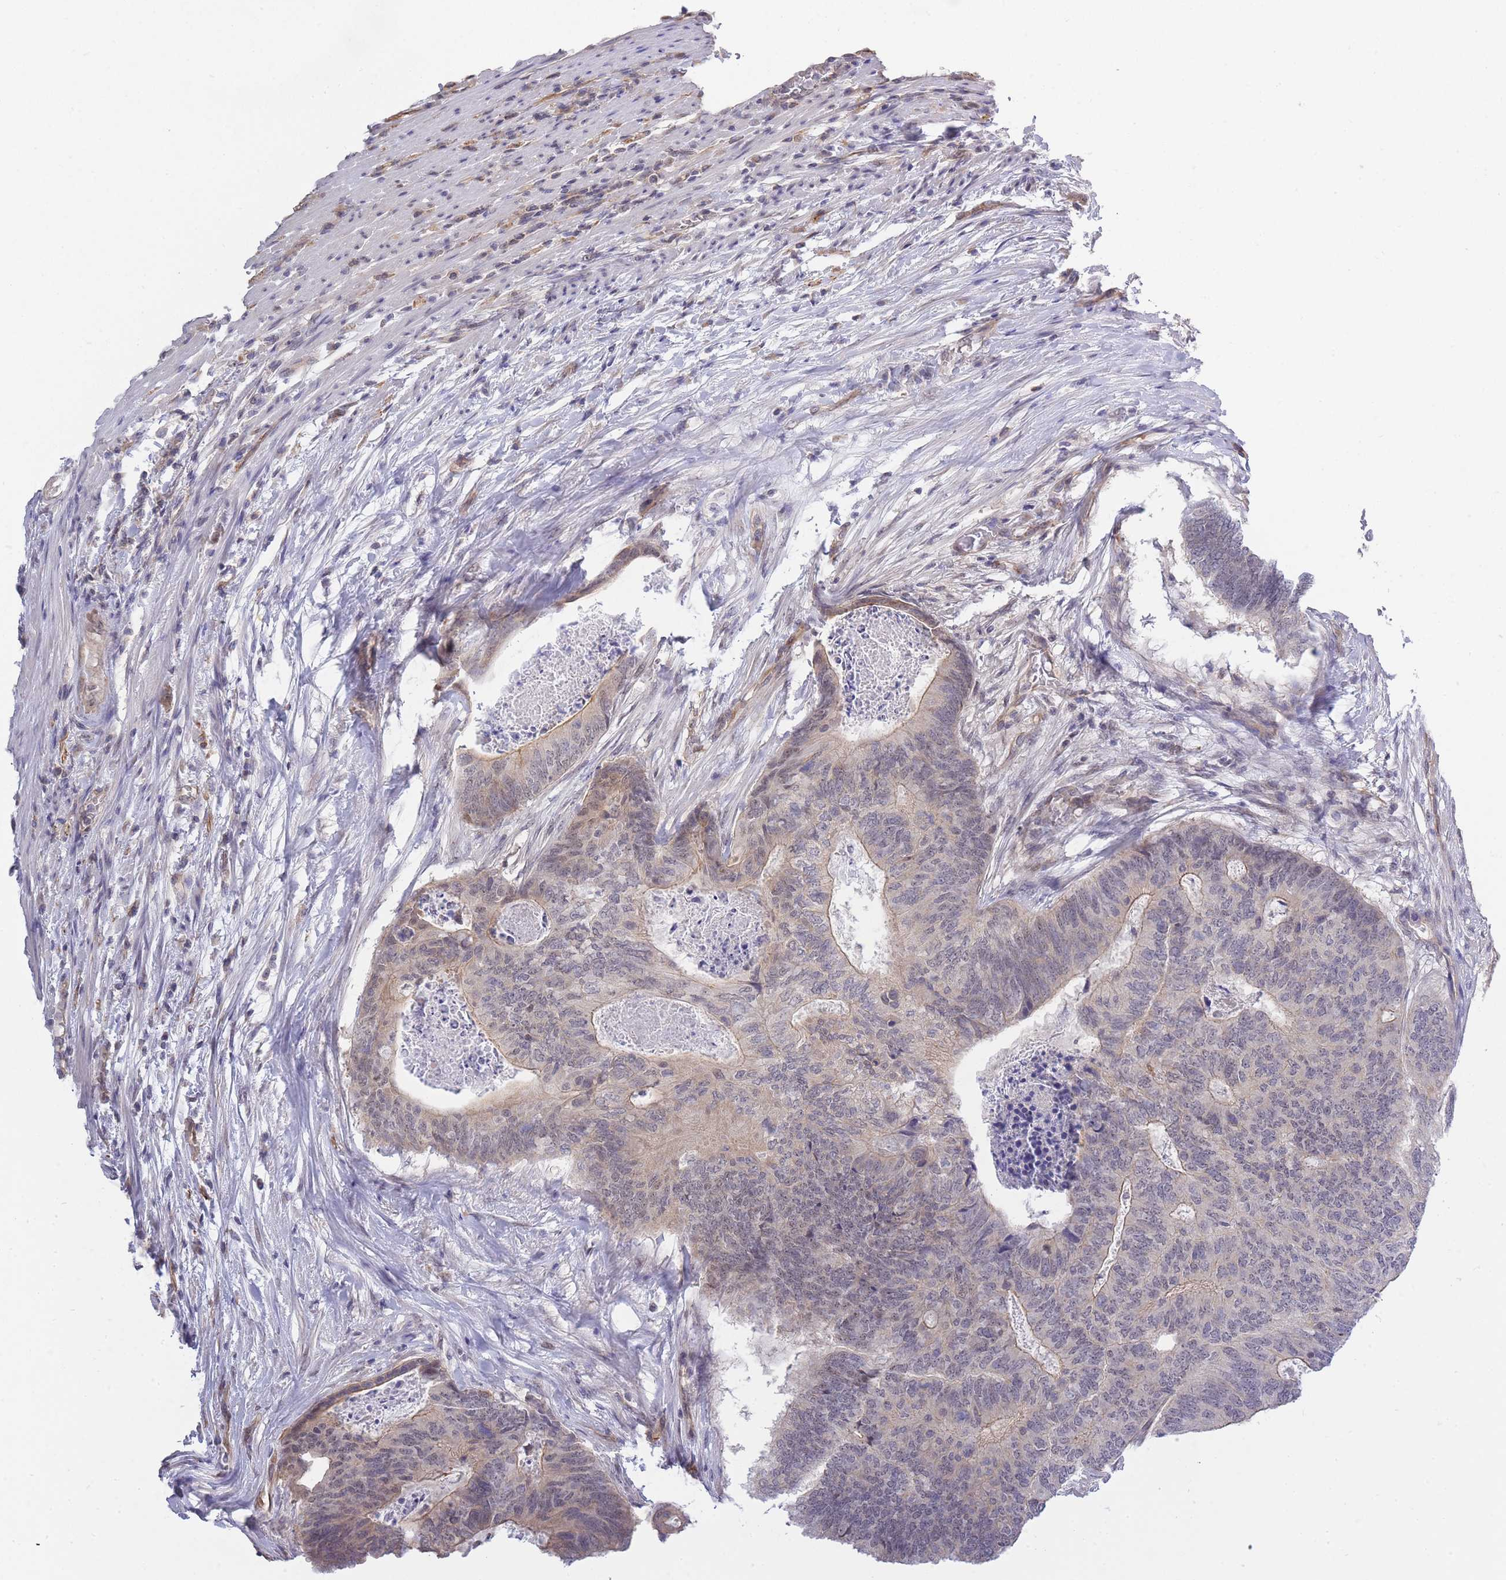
{"staining": {"intensity": "weak", "quantity": "<25%", "location": "cytoplasmic/membranous"}, "tissue": "colorectal cancer", "cell_type": "Tumor cells", "image_type": "cancer", "snomed": [{"axis": "morphology", "description": "Adenocarcinoma, NOS"}, {"axis": "topography", "description": "Colon"}], "caption": "There is no significant positivity in tumor cells of adenocarcinoma (colorectal).", "gene": "C19orf25", "patient": {"sex": "female", "age": 67}}